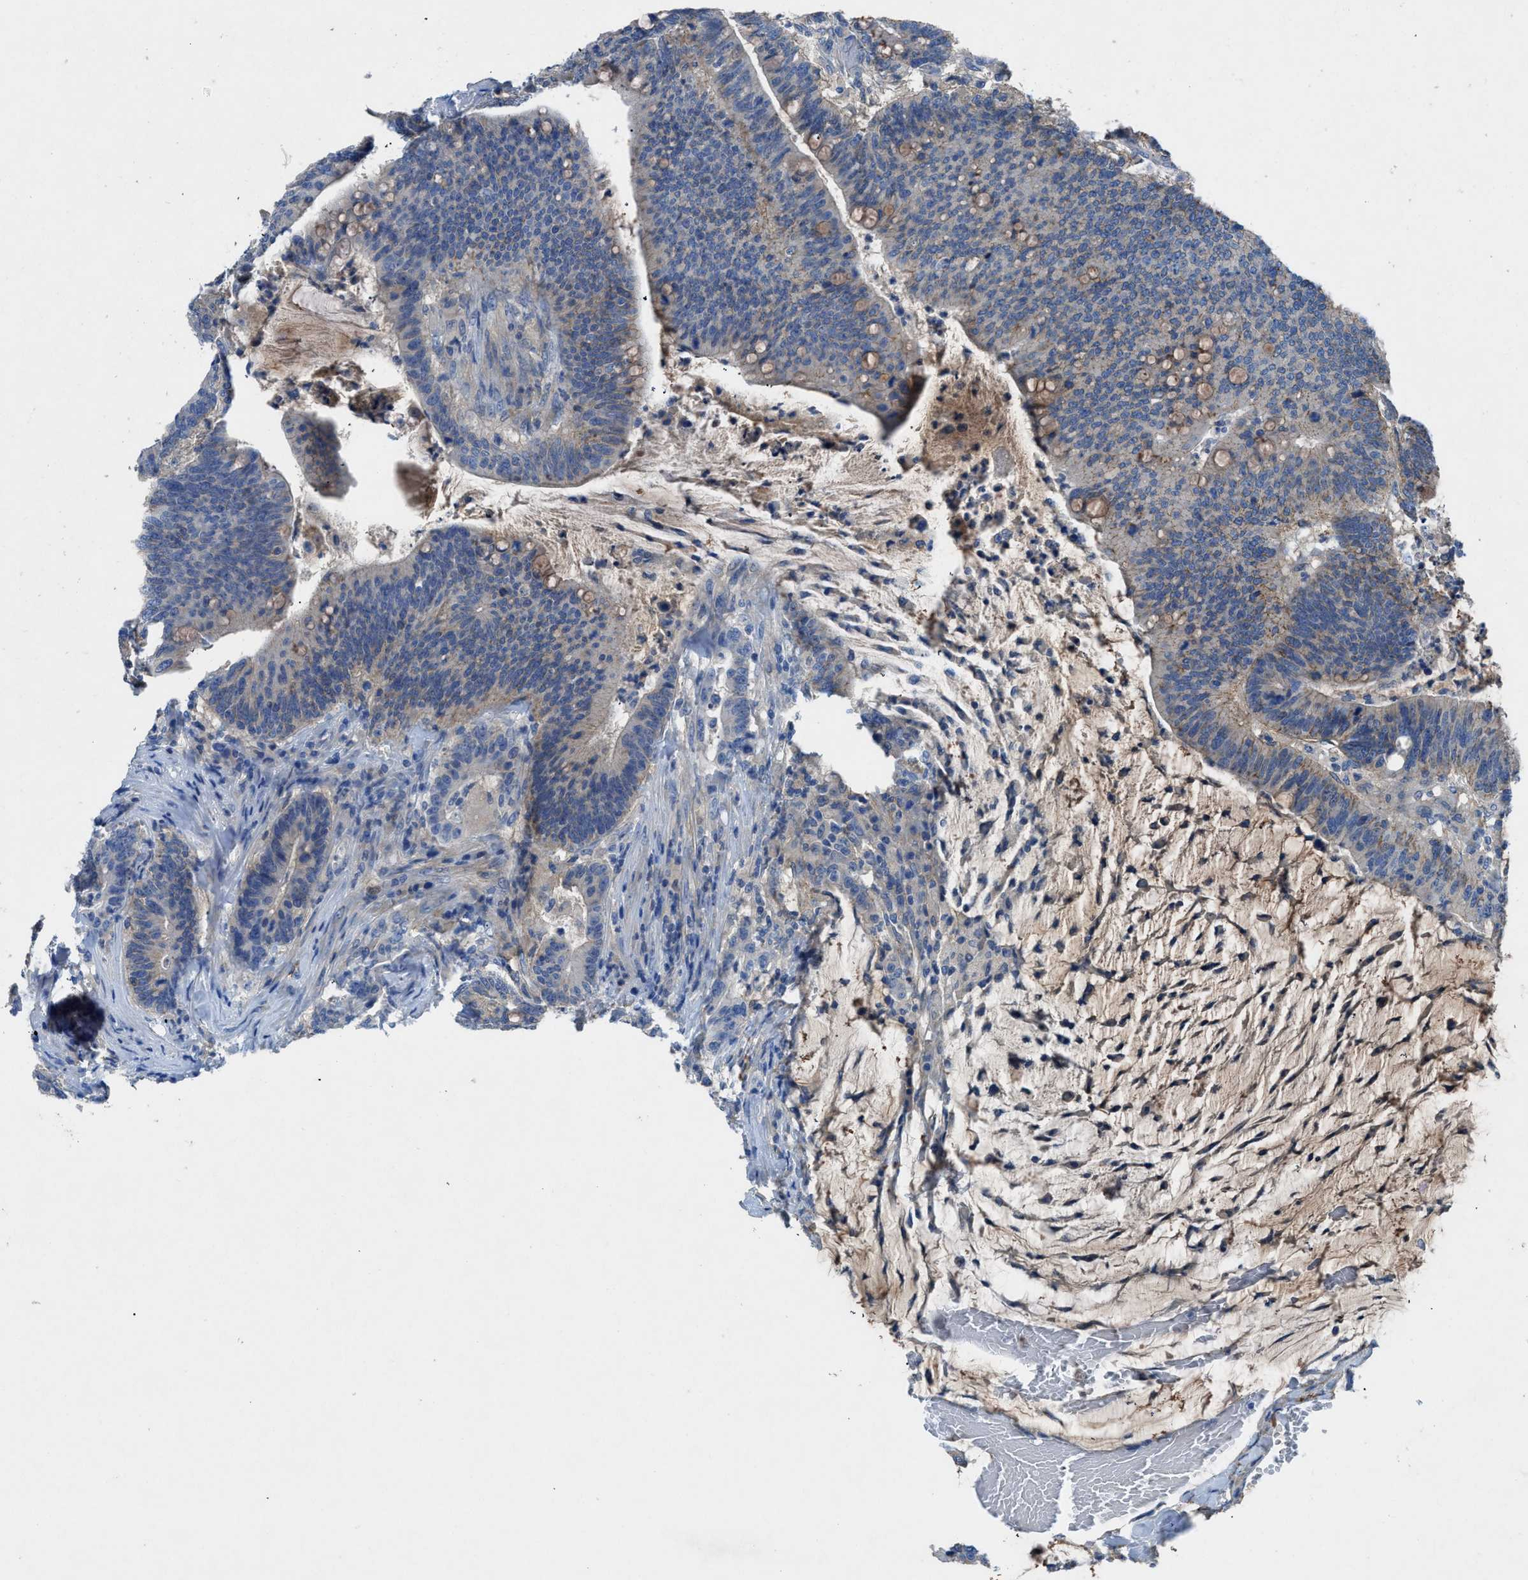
{"staining": {"intensity": "weak", "quantity": "<25%", "location": "cytoplasmic/membranous"}, "tissue": "colorectal cancer", "cell_type": "Tumor cells", "image_type": "cancer", "snomed": [{"axis": "morphology", "description": "Normal tissue, NOS"}, {"axis": "morphology", "description": "Adenocarcinoma, NOS"}, {"axis": "topography", "description": "Colon"}], "caption": "This is an immunohistochemistry histopathology image of human adenocarcinoma (colorectal). There is no positivity in tumor cells.", "gene": "PTGFRN", "patient": {"sex": "female", "age": 66}}